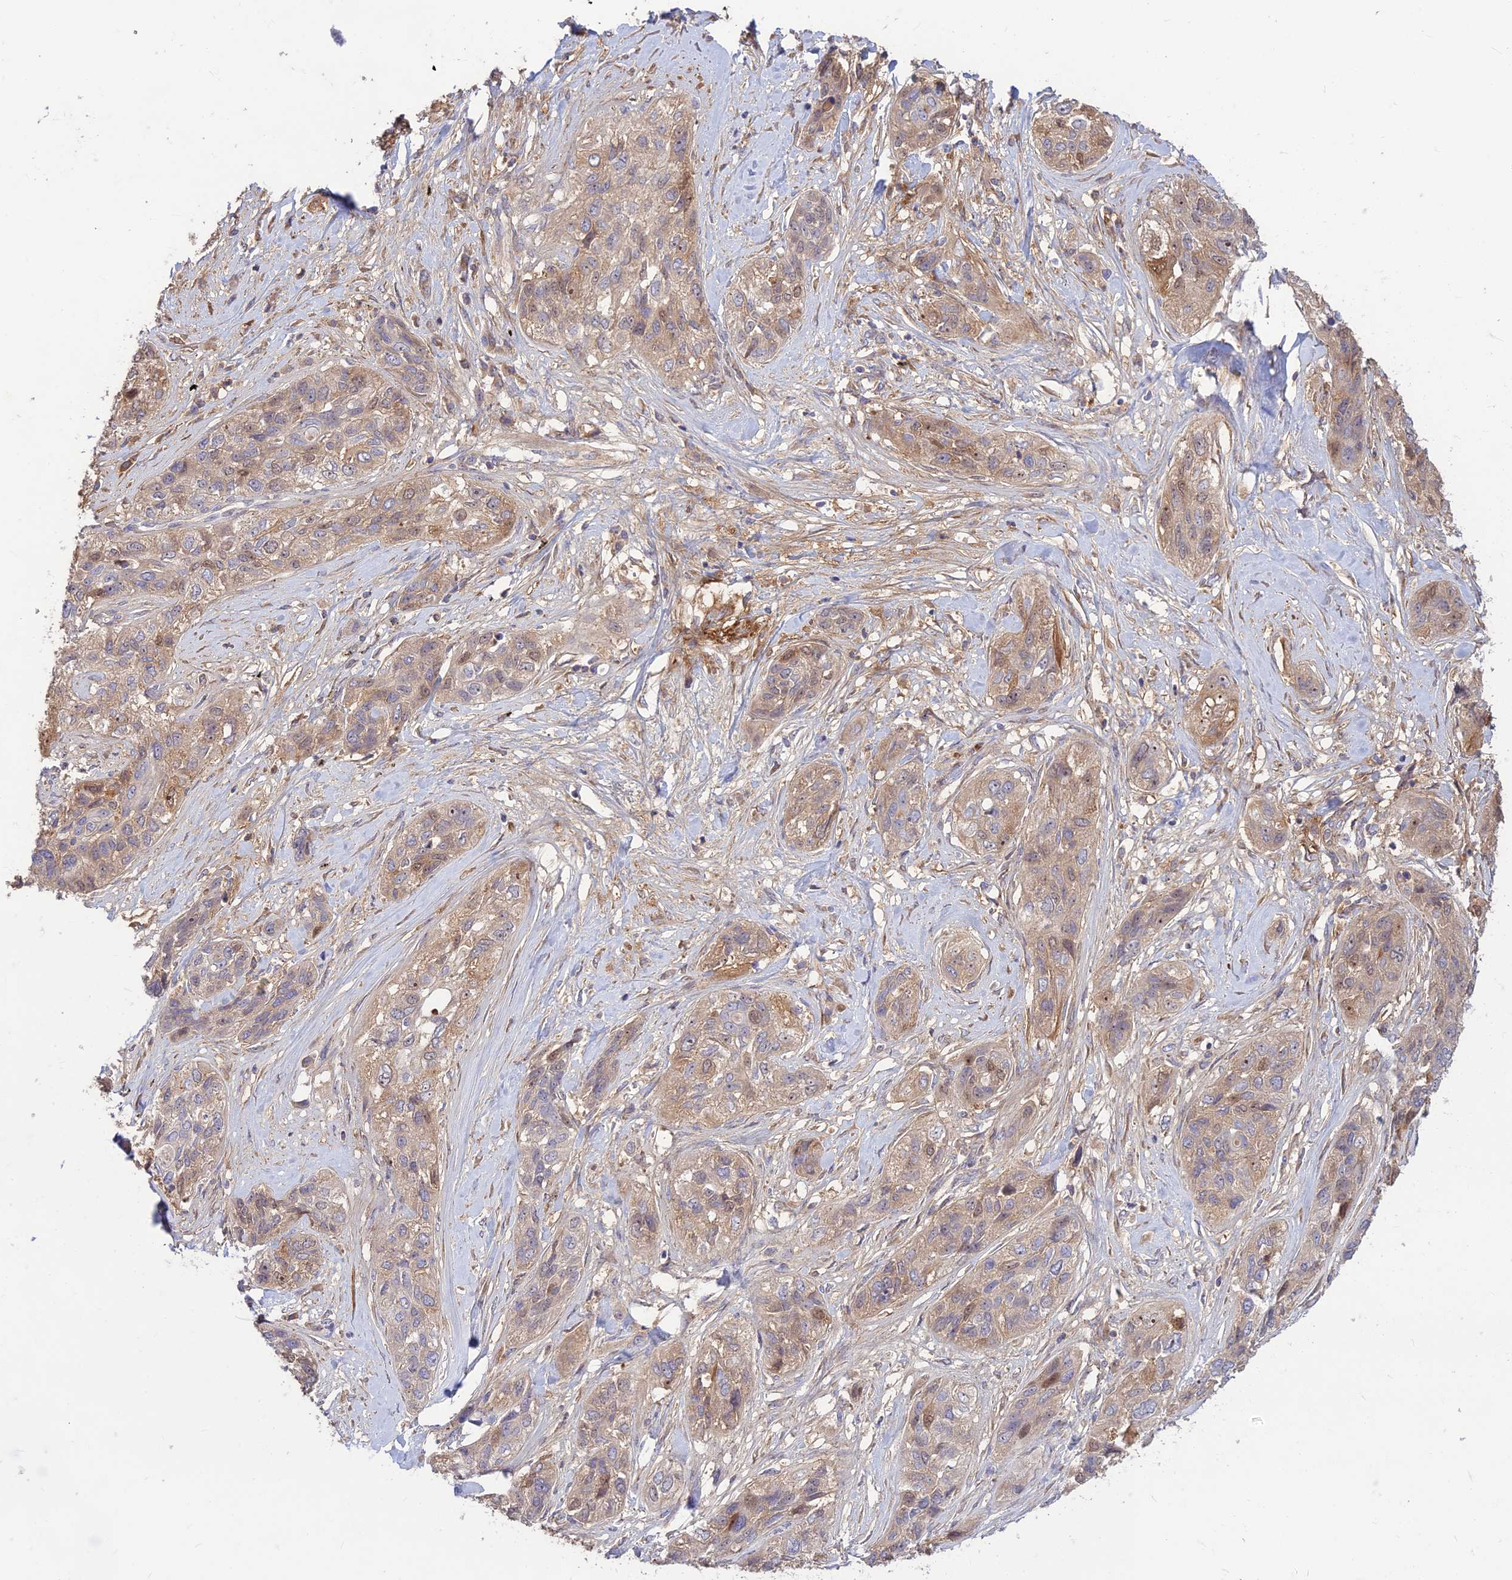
{"staining": {"intensity": "weak", "quantity": "25%-75%", "location": "cytoplasmic/membranous"}, "tissue": "lung cancer", "cell_type": "Tumor cells", "image_type": "cancer", "snomed": [{"axis": "morphology", "description": "Squamous cell carcinoma, NOS"}, {"axis": "topography", "description": "Lung"}], "caption": "Immunohistochemistry (IHC) (DAB (3,3'-diaminobenzidine)) staining of lung squamous cell carcinoma shows weak cytoplasmic/membranous protein staining in about 25%-75% of tumor cells.", "gene": "ST8SIA5", "patient": {"sex": "female", "age": 70}}